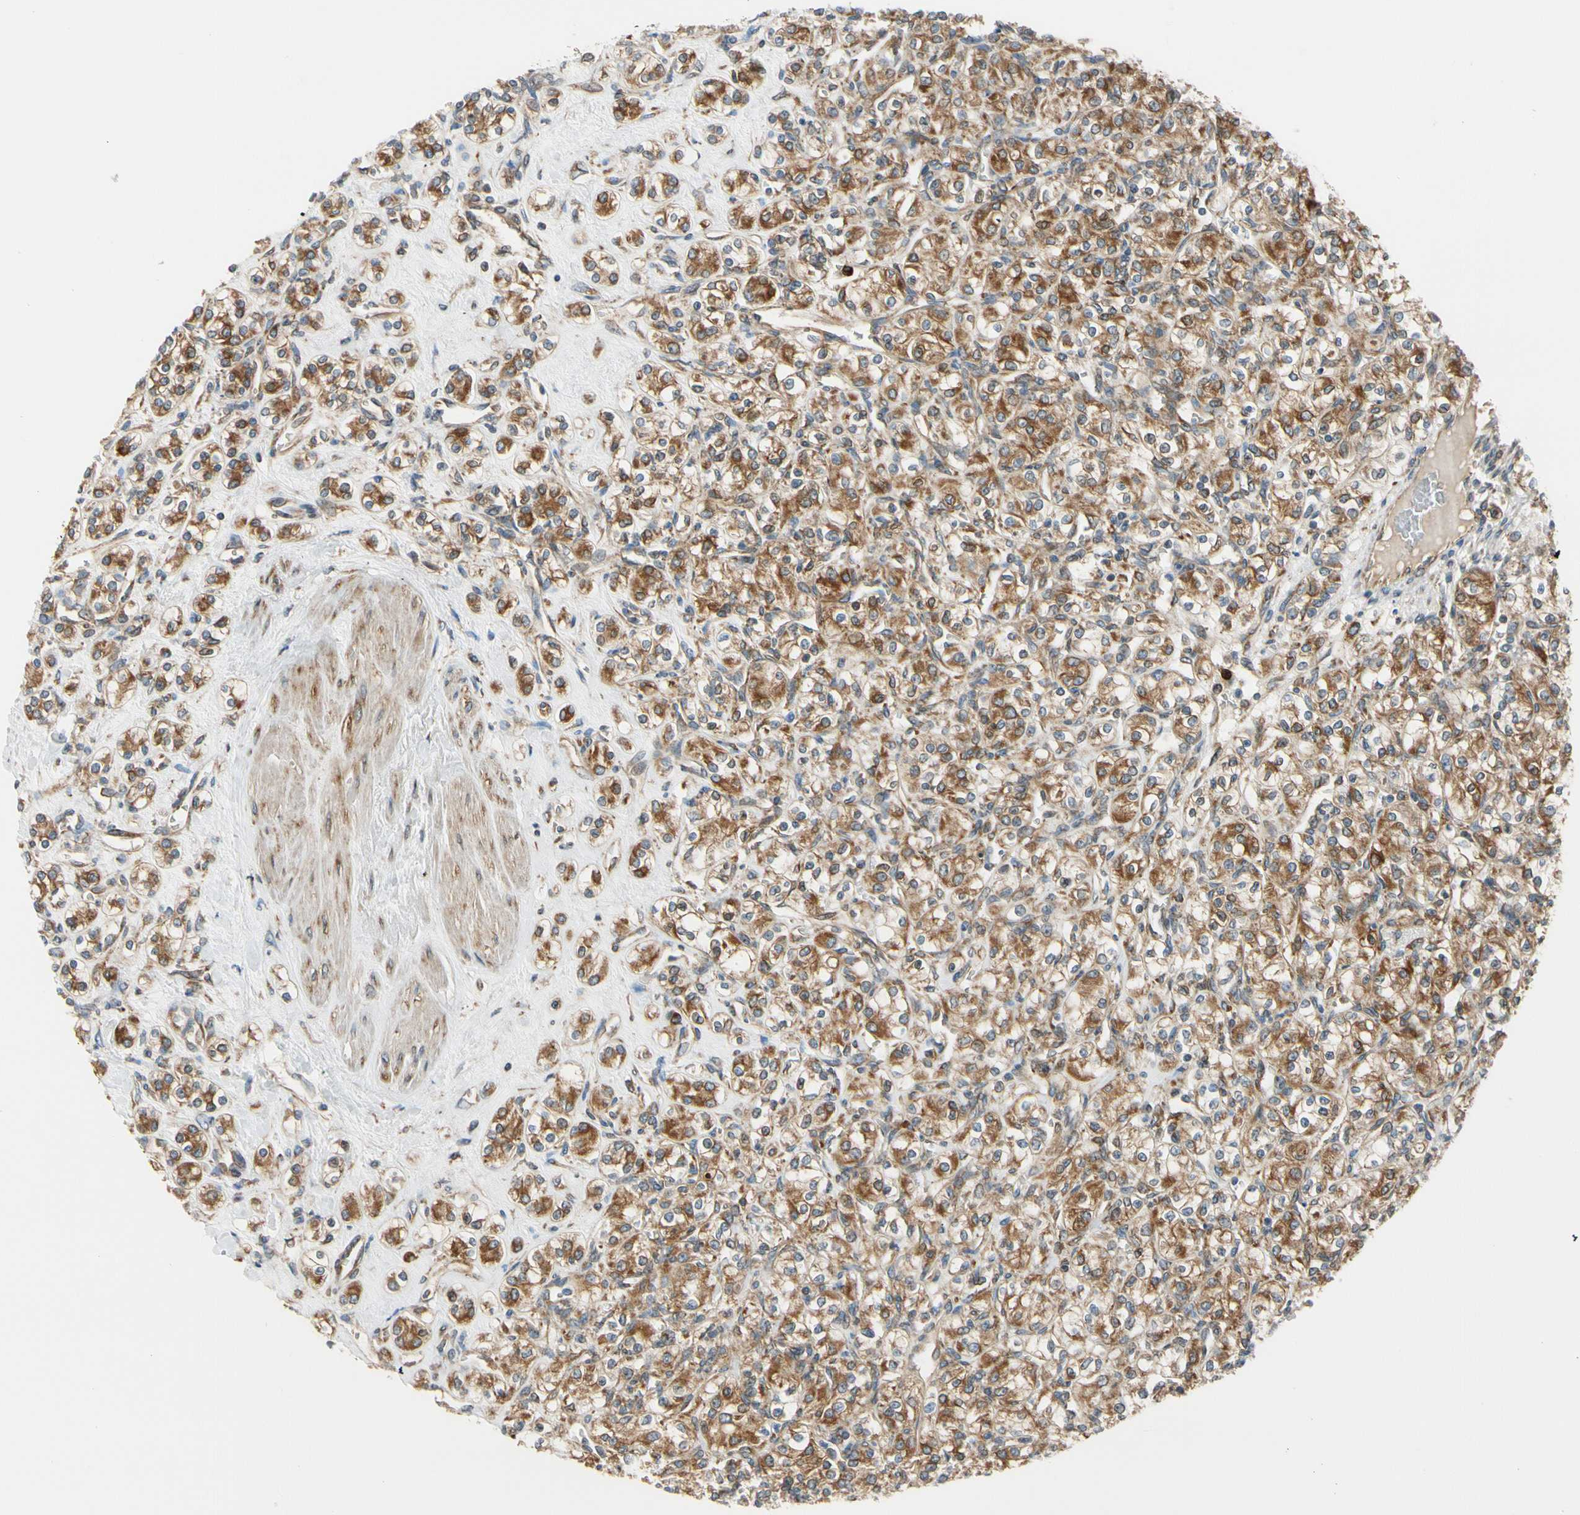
{"staining": {"intensity": "strong", "quantity": ">75%", "location": "cytoplasmic/membranous"}, "tissue": "renal cancer", "cell_type": "Tumor cells", "image_type": "cancer", "snomed": [{"axis": "morphology", "description": "Adenocarcinoma, NOS"}, {"axis": "topography", "description": "Kidney"}], "caption": "Human renal cancer stained with a brown dye shows strong cytoplasmic/membranous positive staining in approximately >75% of tumor cells.", "gene": "CLCC1", "patient": {"sex": "male", "age": 77}}